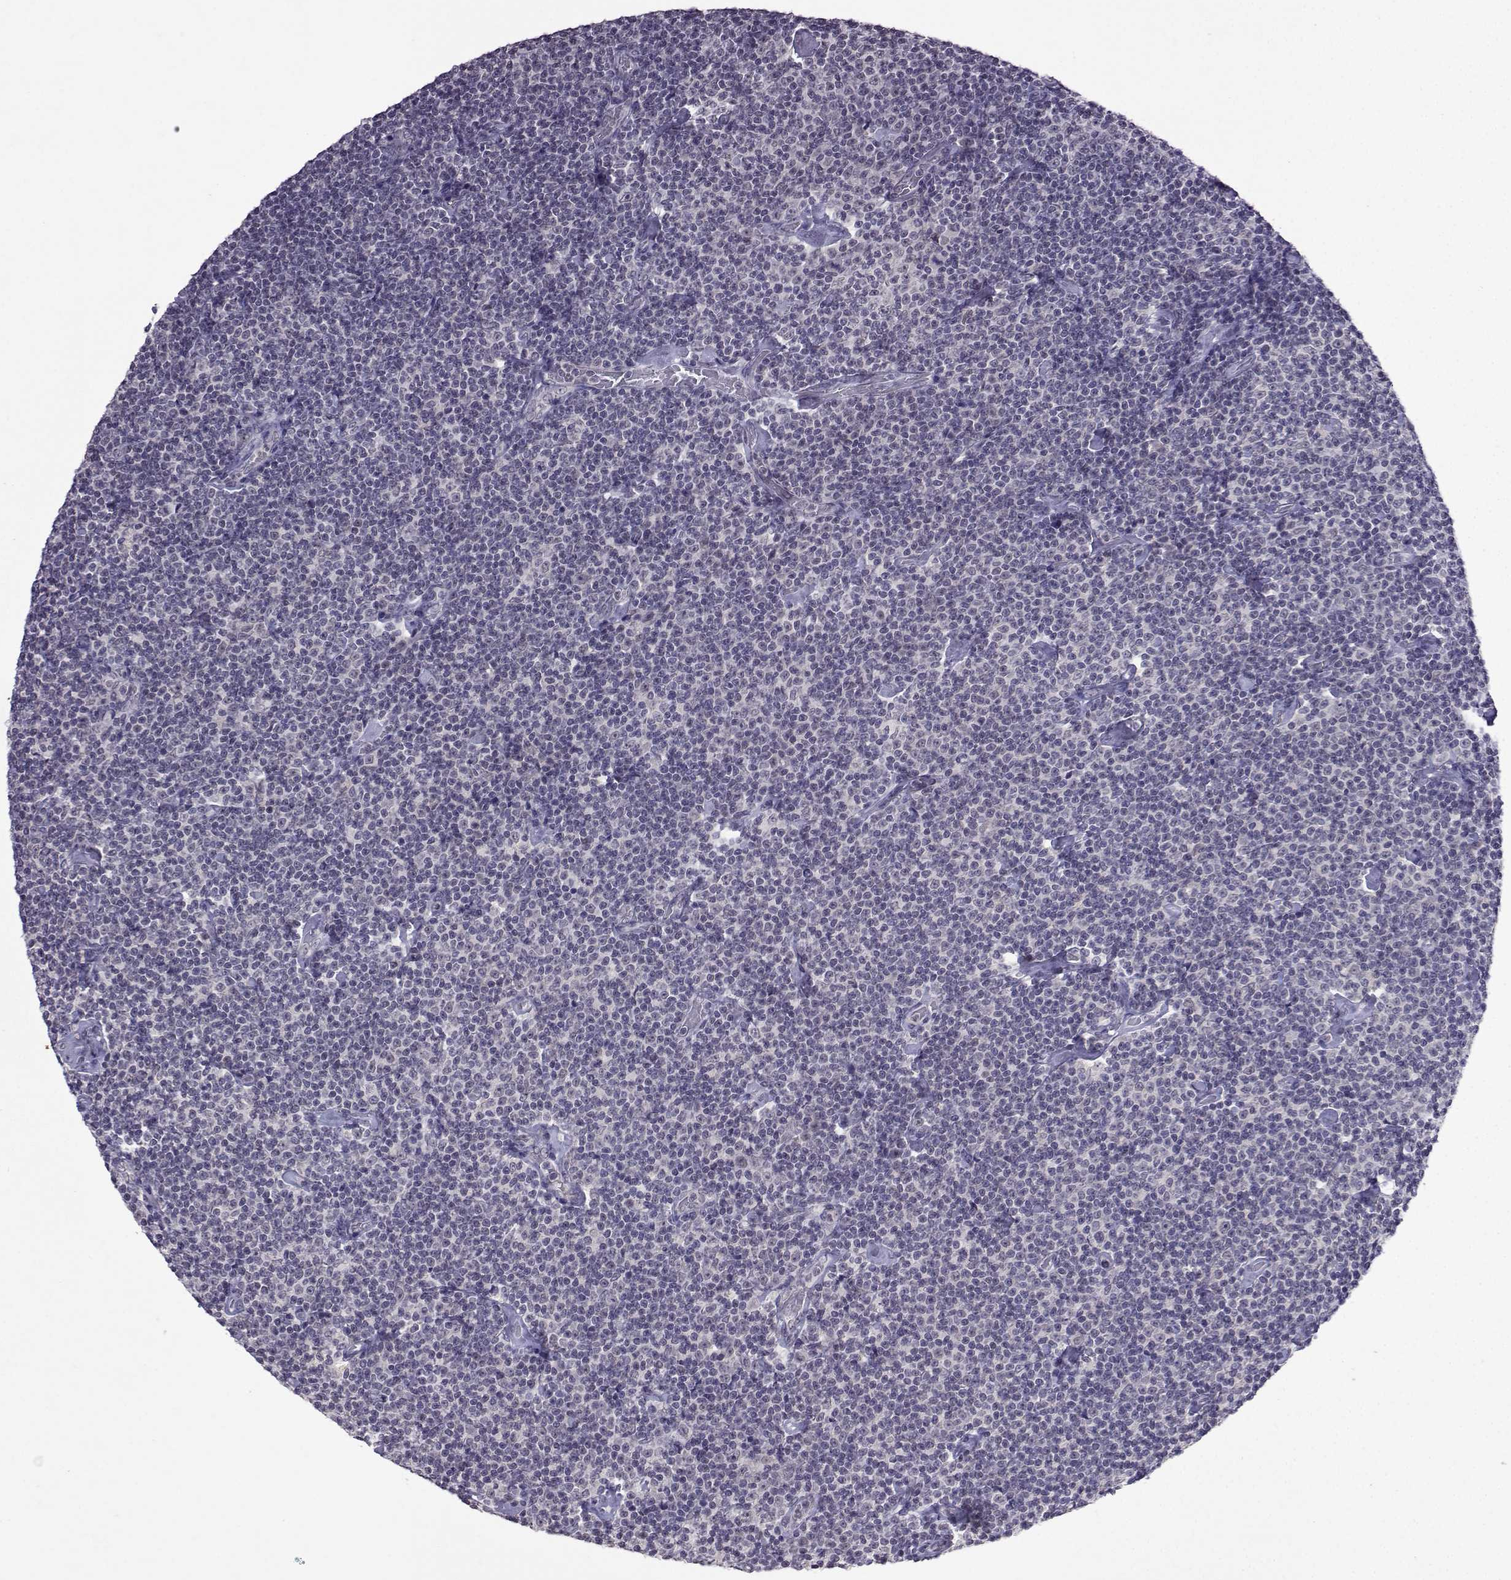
{"staining": {"intensity": "negative", "quantity": "none", "location": "none"}, "tissue": "lymphoma", "cell_type": "Tumor cells", "image_type": "cancer", "snomed": [{"axis": "morphology", "description": "Malignant lymphoma, non-Hodgkin's type, Low grade"}, {"axis": "topography", "description": "Lymph node"}], "caption": "High power microscopy histopathology image of an immunohistochemistry photomicrograph of lymphoma, revealing no significant positivity in tumor cells. (DAB (3,3'-diaminobenzidine) IHC with hematoxylin counter stain).", "gene": "CCL28", "patient": {"sex": "male", "age": 81}}